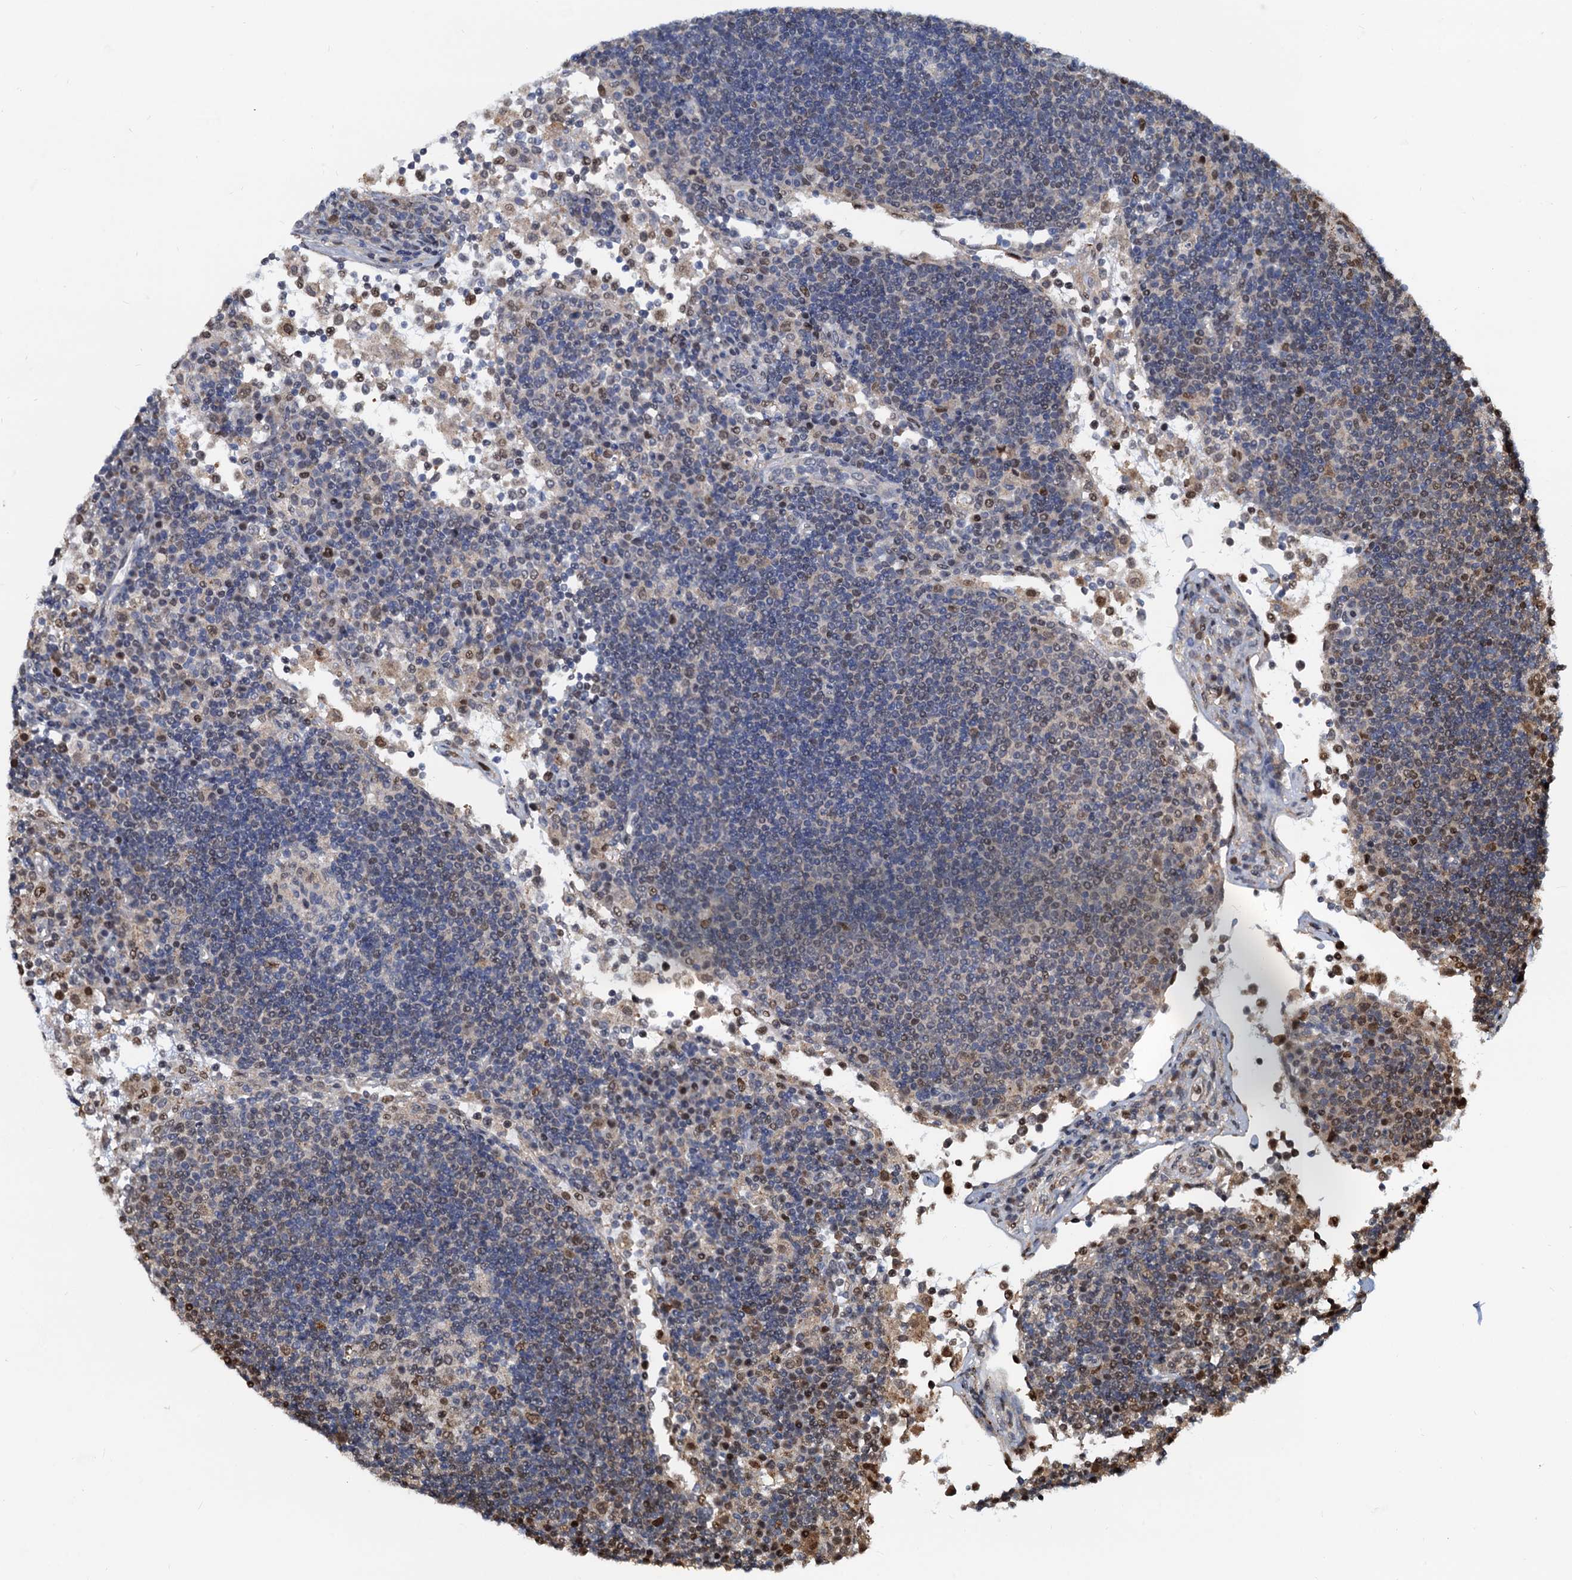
{"staining": {"intensity": "moderate", "quantity": "<25%", "location": "nuclear"}, "tissue": "lymph node", "cell_type": "Germinal center cells", "image_type": "normal", "snomed": [{"axis": "morphology", "description": "Normal tissue, NOS"}, {"axis": "topography", "description": "Lymph node"}], "caption": "DAB (3,3'-diaminobenzidine) immunohistochemical staining of benign lymph node shows moderate nuclear protein staining in approximately <25% of germinal center cells. Nuclei are stained in blue.", "gene": "PTGES3", "patient": {"sex": "female", "age": 53}}